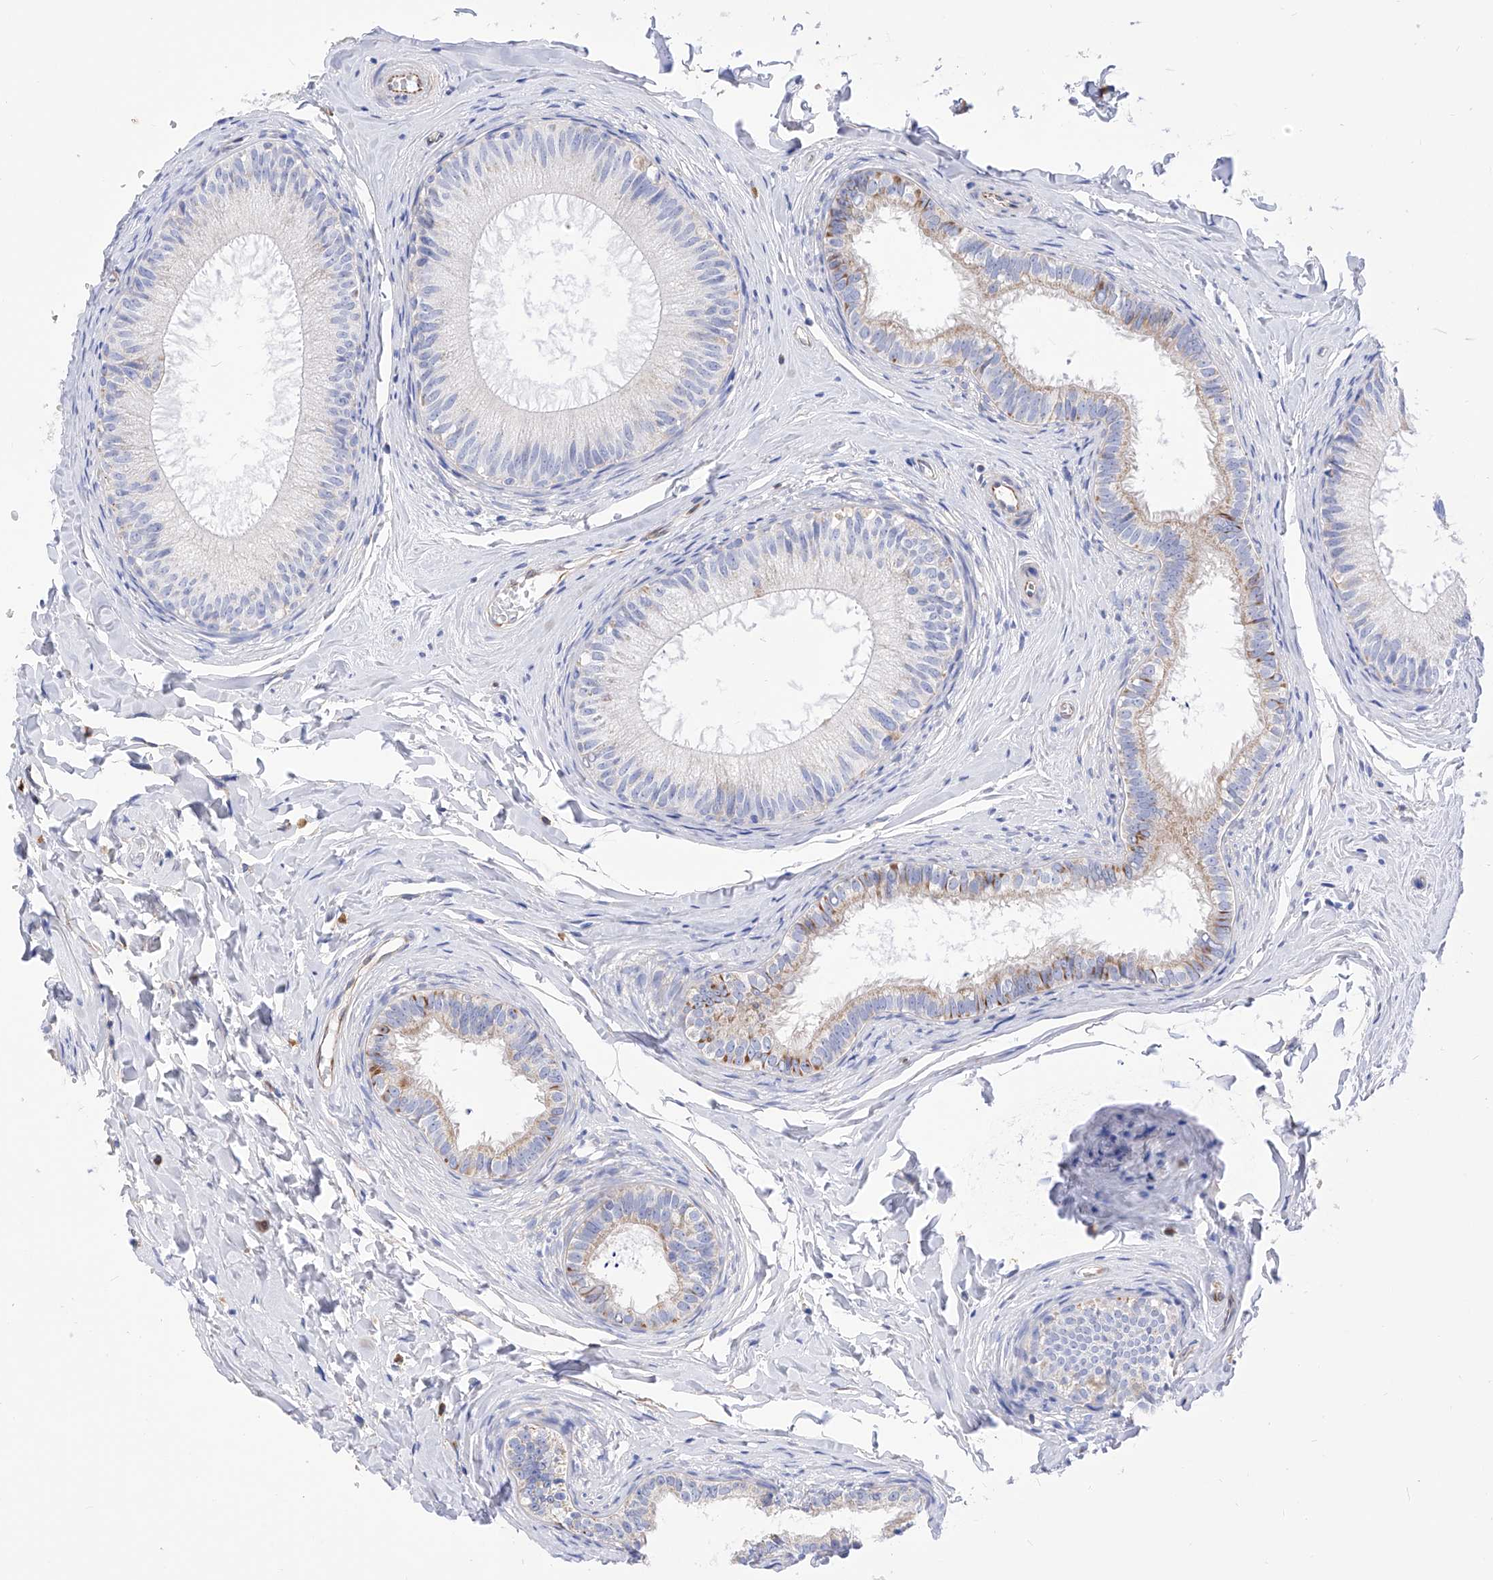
{"staining": {"intensity": "weak", "quantity": "<25%", "location": "cytoplasmic/membranous"}, "tissue": "epididymis", "cell_type": "Glandular cells", "image_type": "normal", "snomed": [{"axis": "morphology", "description": "Normal tissue, NOS"}, {"axis": "topography", "description": "Epididymis"}], "caption": "Immunohistochemical staining of benign human epididymis reveals no significant positivity in glandular cells.", "gene": "FLG", "patient": {"sex": "male", "age": 34}}